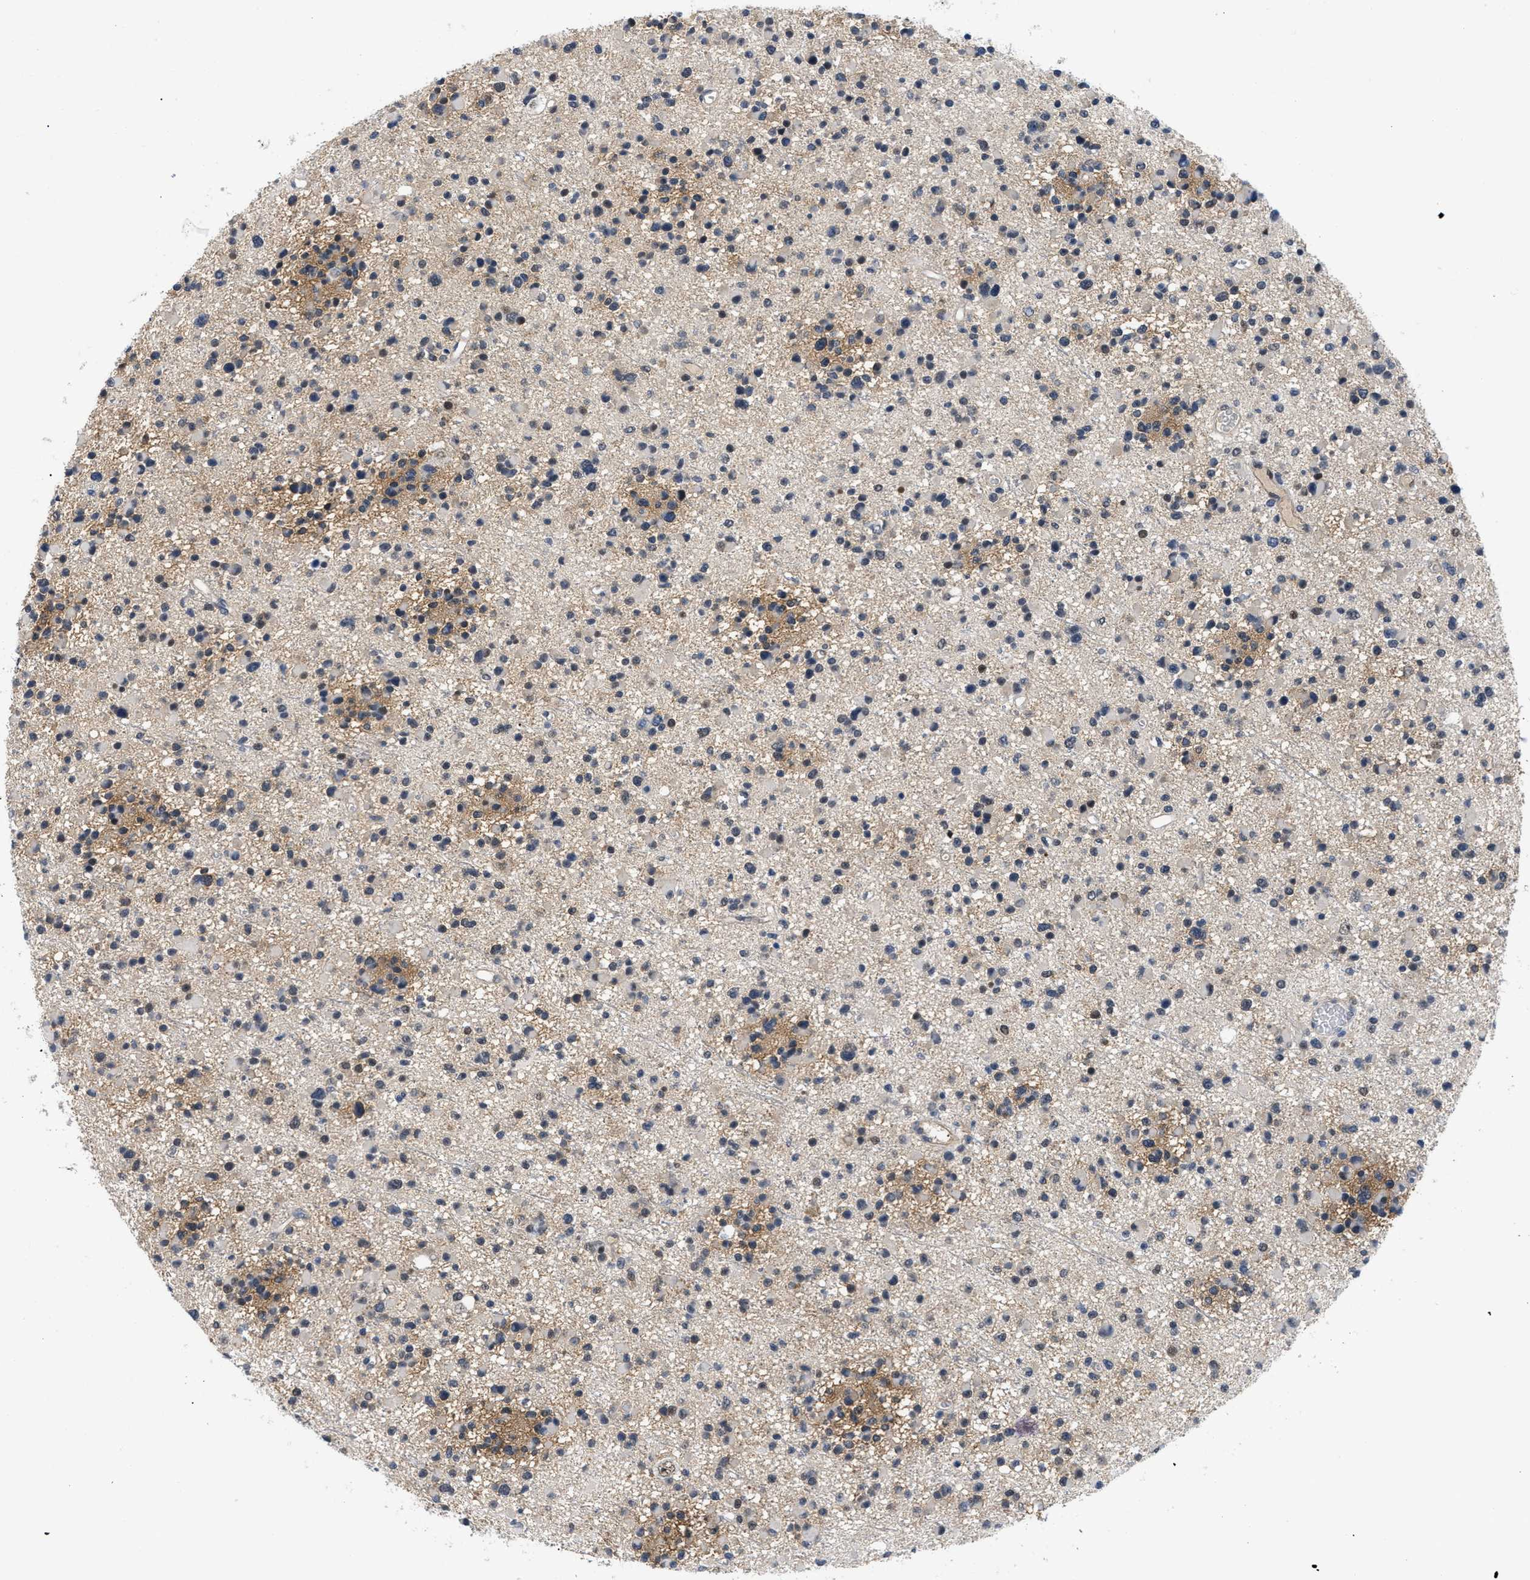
{"staining": {"intensity": "moderate", "quantity": "<25%", "location": "cytoplasmic/membranous"}, "tissue": "glioma", "cell_type": "Tumor cells", "image_type": "cancer", "snomed": [{"axis": "morphology", "description": "Glioma, malignant, Low grade"}, {"axis": "topography", "description": "Brain"}], "caption": "Tumor cells display low levels of moderate cytoplasmic/membranous positivity in approximately <25% of cells in human malignant low-grade glioma.", "gene": "SLC29A2", "patient": {"sex": "female", "age": 22}}